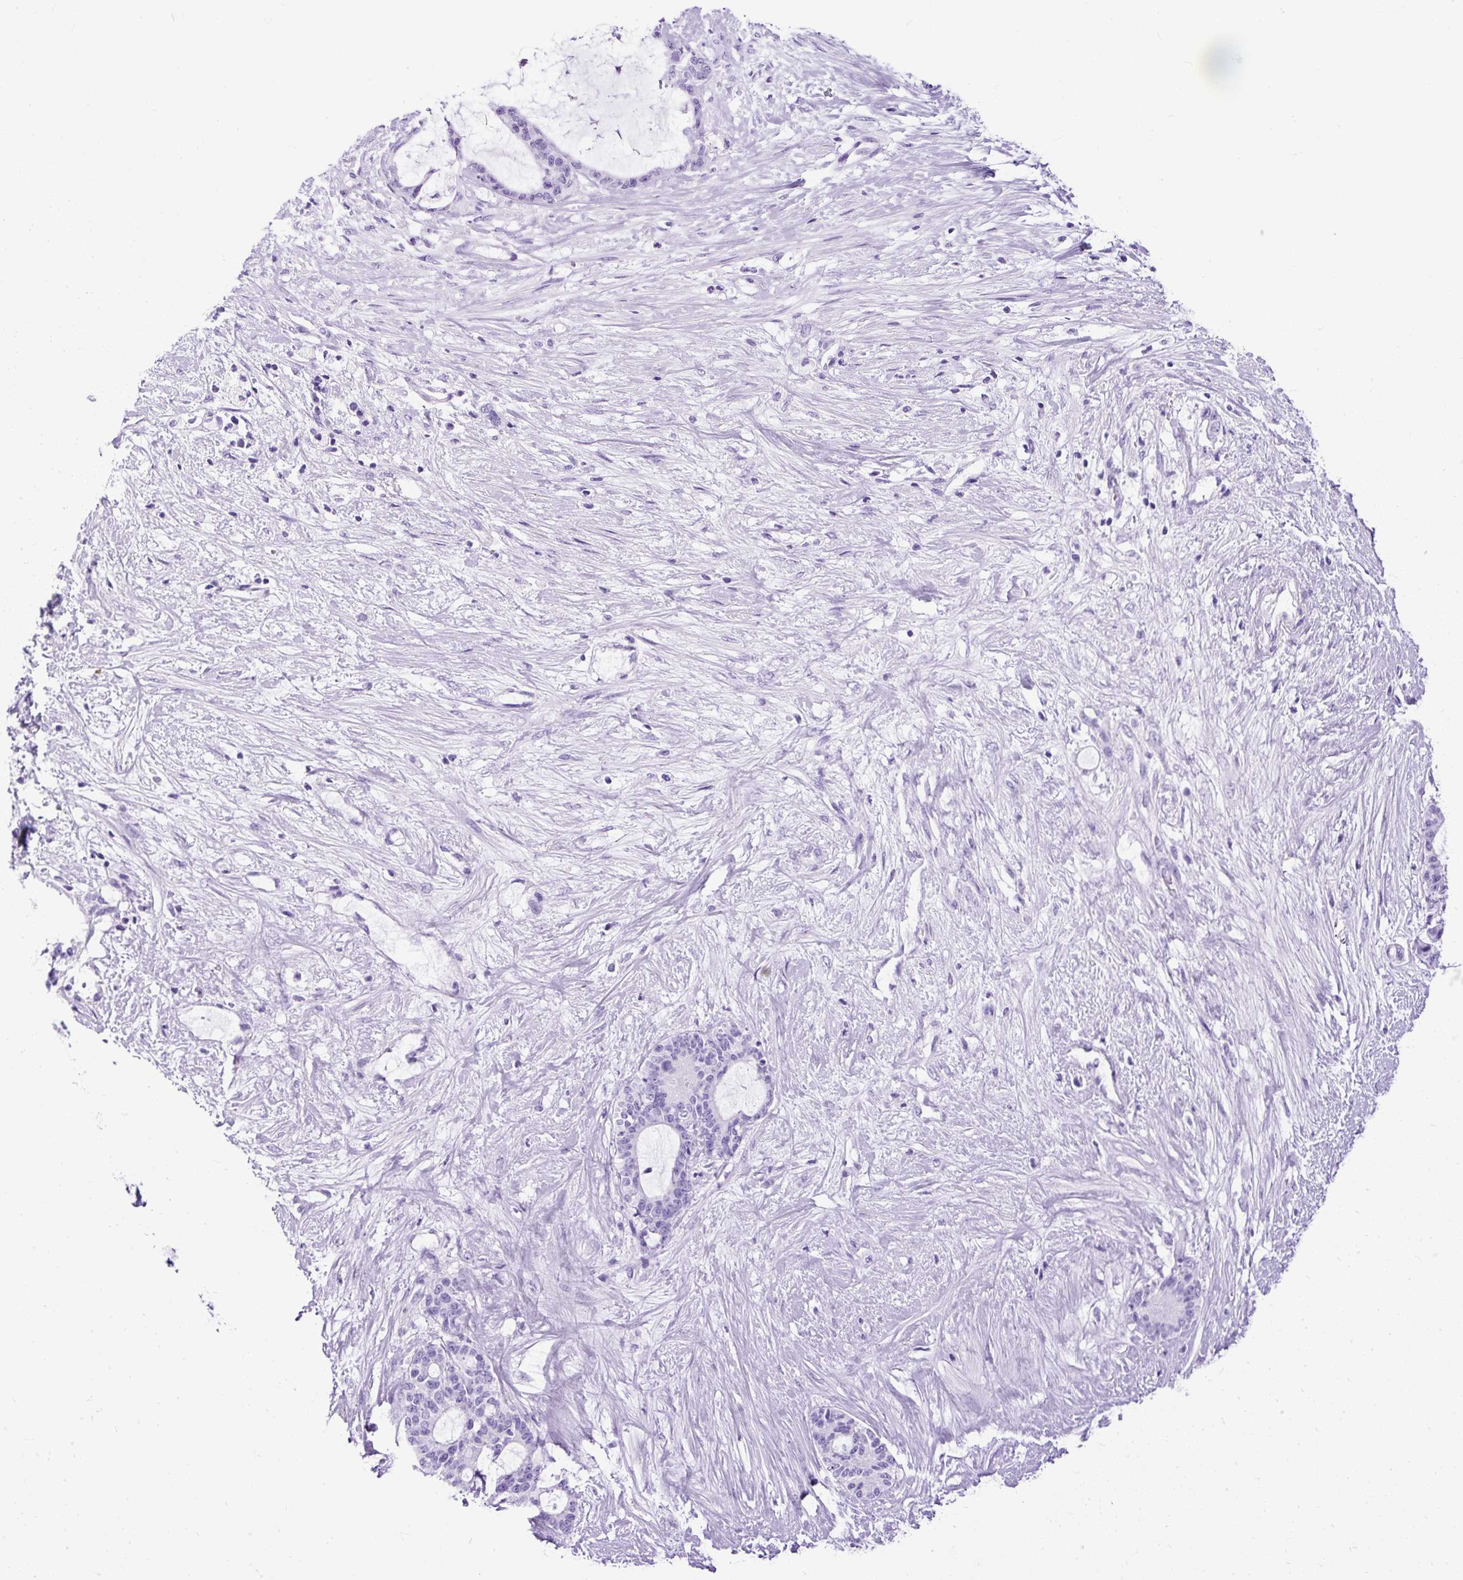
{"staining": {"intensity": "negative", "quantity": "none", "location": "none"}, "tissue": "liver cancer", "cell_type": "Tumor cells", "image_type": "cancer", "snomed": [{"axis": "morphology", "description": "Normal tissue, NOS"}, {"axis": "morphology", "description": "Cholangiocarcinoma"}, {"axis": "topography", "description": "Liver"}, {"axis": "topography", "description": "Peripheral nerve tissue"}], "caption": "Micrograph shows no significant protein expression in tumor cells of cholangiocarcinoma (liver). (DAB immunohistochemistry (IHC) with hematoxylin counter stain).", "gene": "PDIA2", "patient": {"sex": "female", "age": 73}}